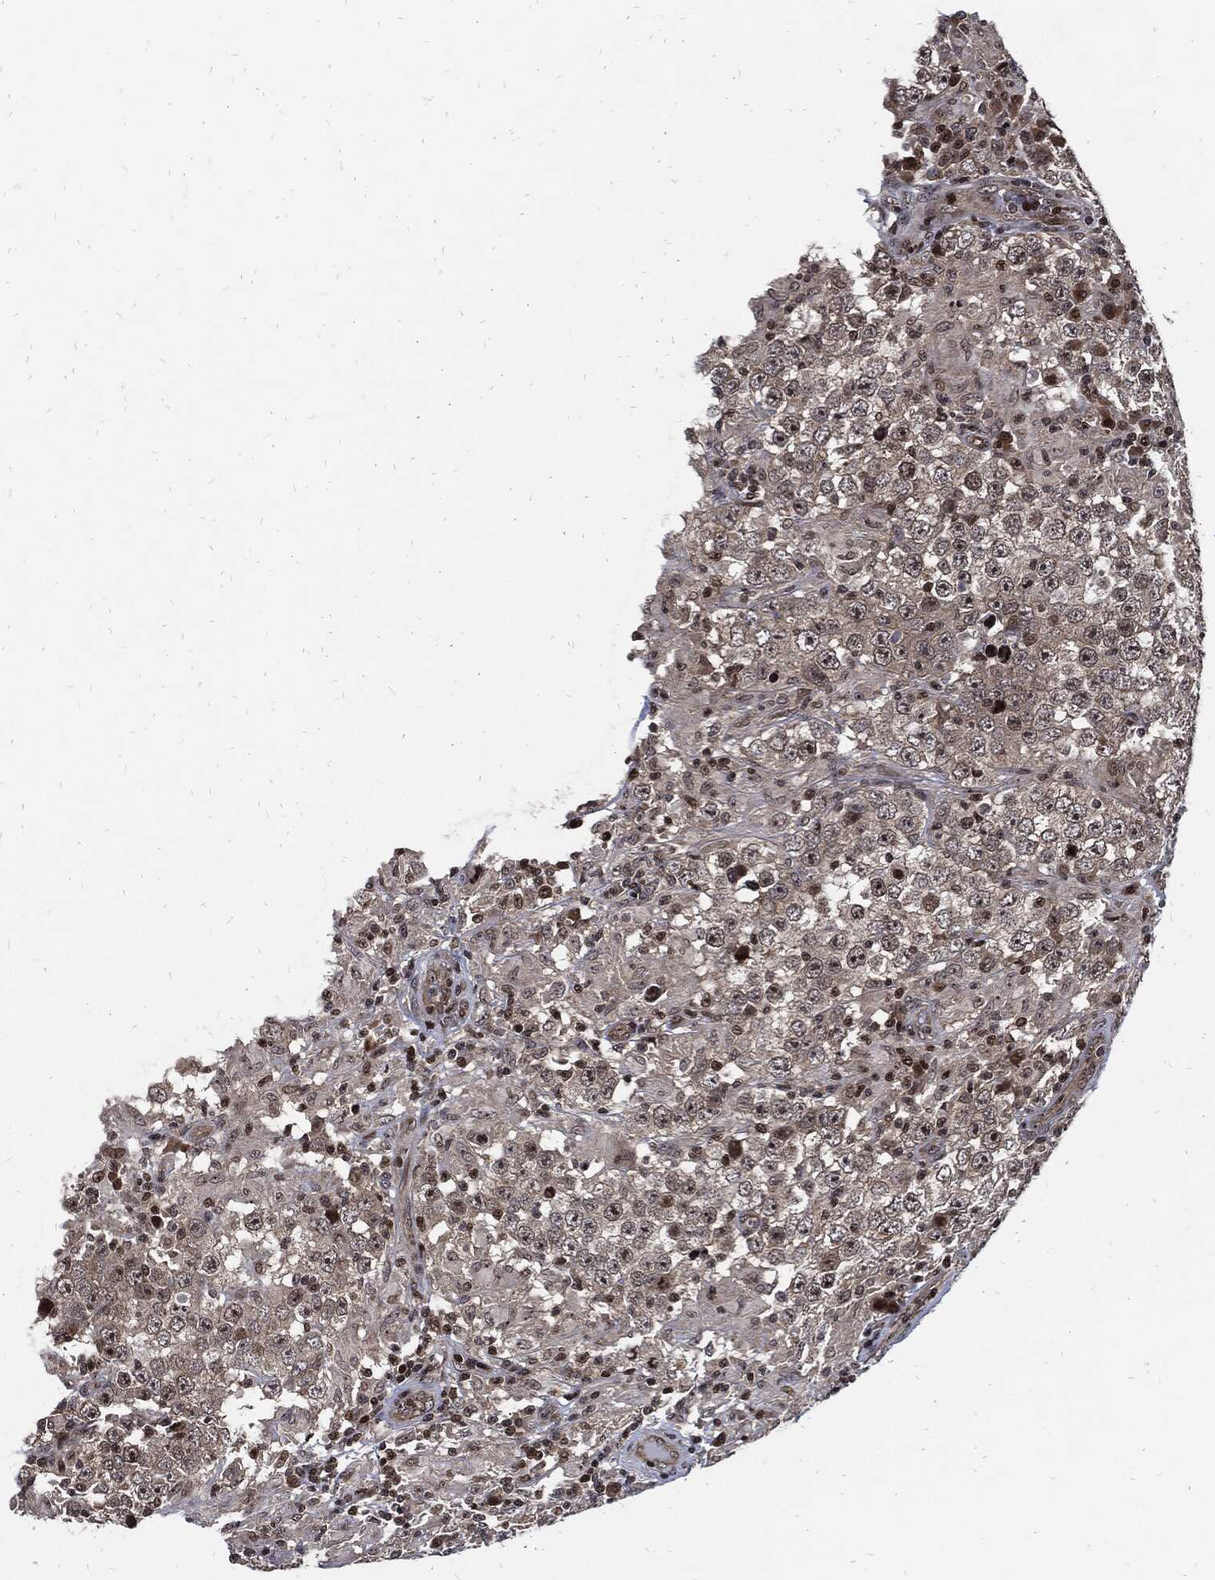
{"staining": {"intensity": "moderate", "quantity": "<25%", "location": "nuclear"}, "tissue": "testis cancer", "cell_type": "Tumor cells", "image_type": "cancer", "snomed": [{"axis": "morphology", "description": "Seminoma, NOS"}, {"axis": "morphology", "description": "Carcinoma, Embryonal, NOS"}, {"axis": "topography", "description": "Testis"}], "caption": "Human testis seminoma stained with a protein marker exhibits moderate staining in tumor cells.", "gene": "ZNF775", "patient": {"sex": "male", "age": 41}}